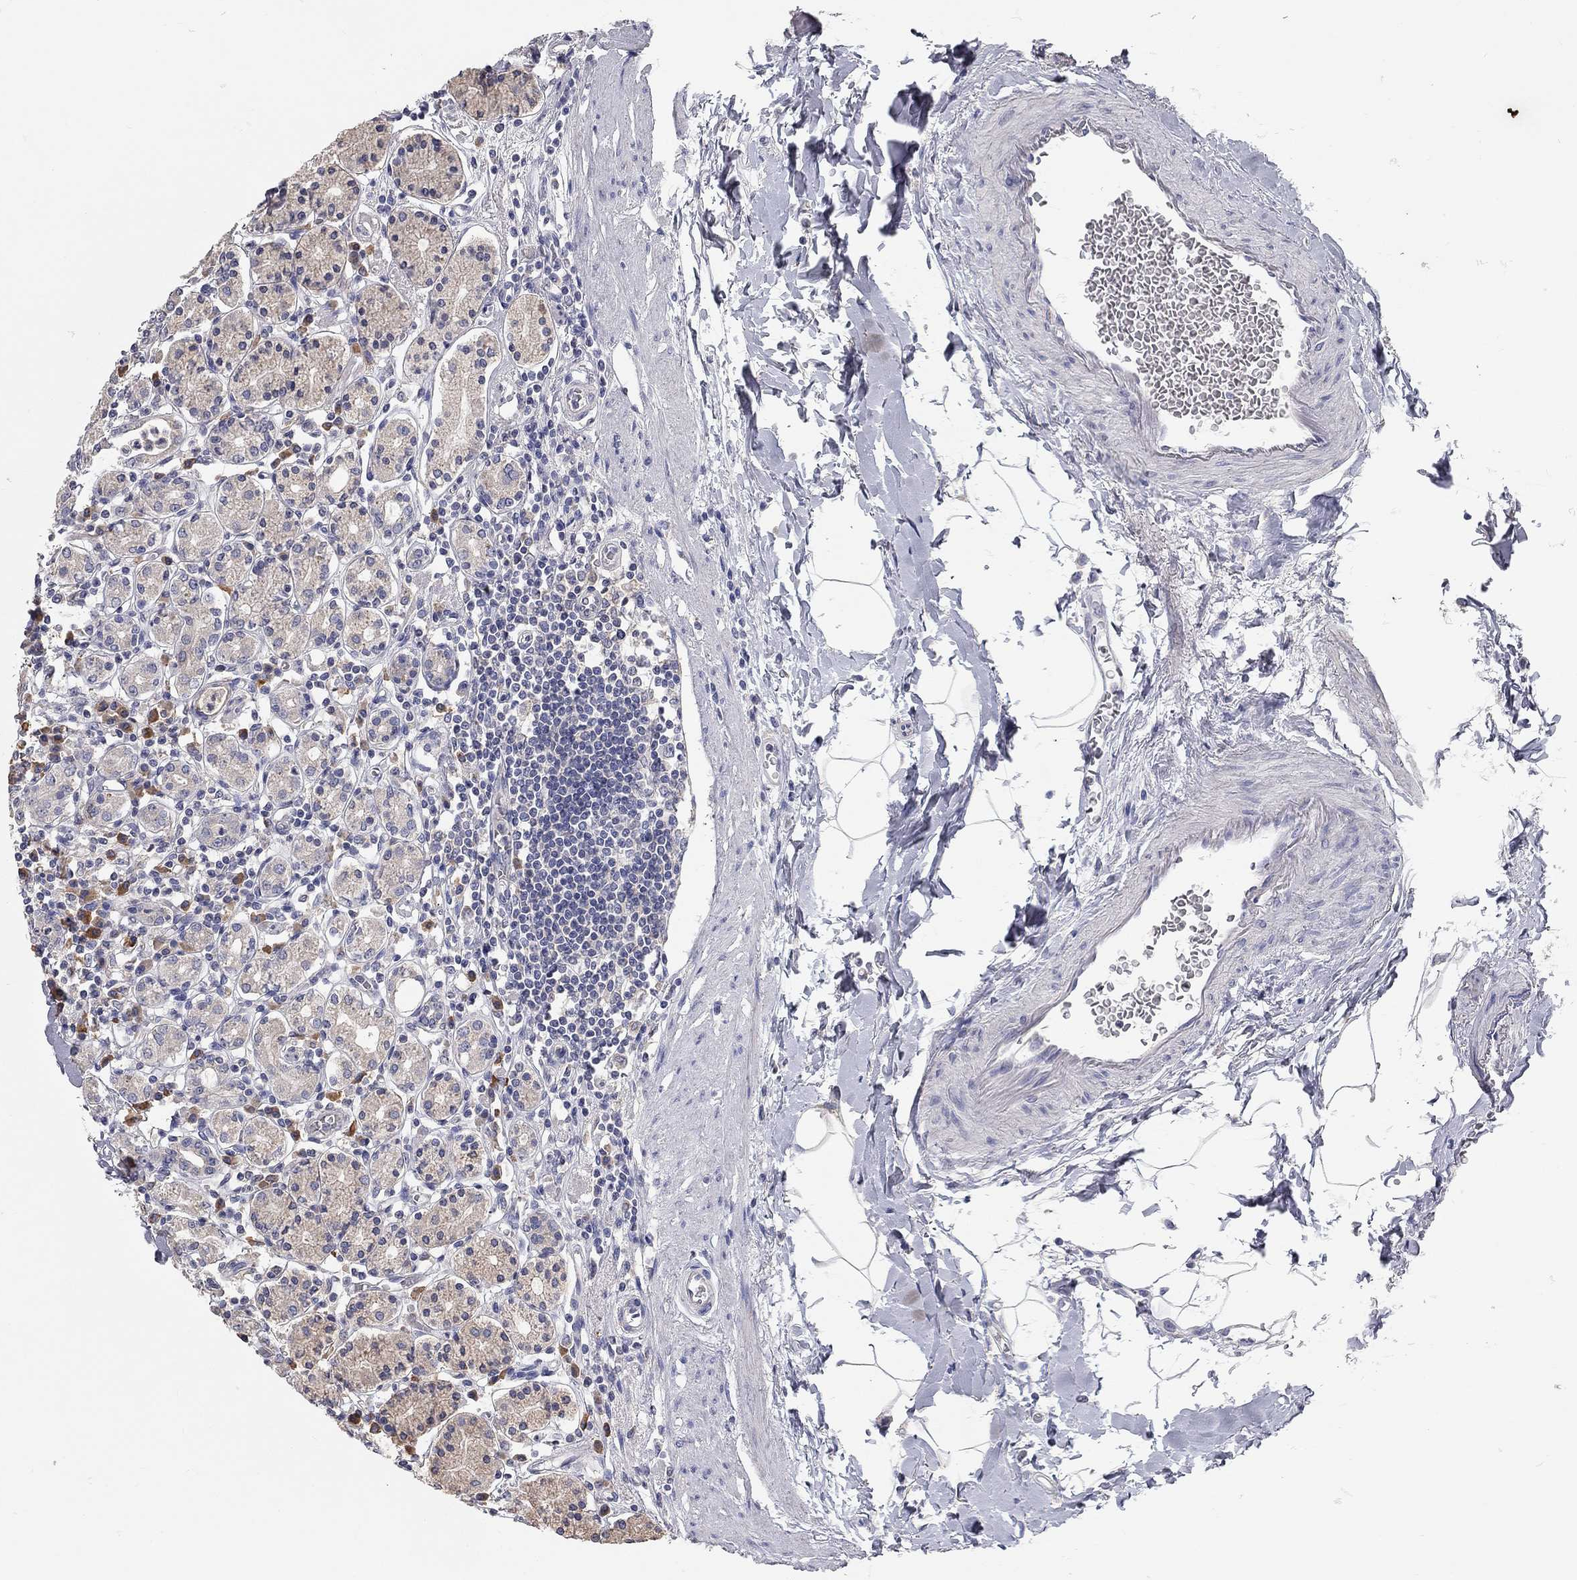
{"staining": {"intensity": "weak", "quantity": "25%-75%", "location": "cytoplasmic/membranous"}, "tissue": "stomach", "cell_type": "Glandular cells", "image_type": "normal", "snomed": [{"axis": "morphology", "description": "Normal tissue, NOS"}, {"axis": "topography", "description": "Stomach, upper"}, {"axis": "topography", "description": "Stomach"}], "caption": "This is a histology image of immunohistochemistry (IHC) staining of benign stomach, which shows weak expression in the cytoplasmic/membranous of glandular cells.", "gene": "XAGE2", "patient": {"sex": "male", "age": 62}}